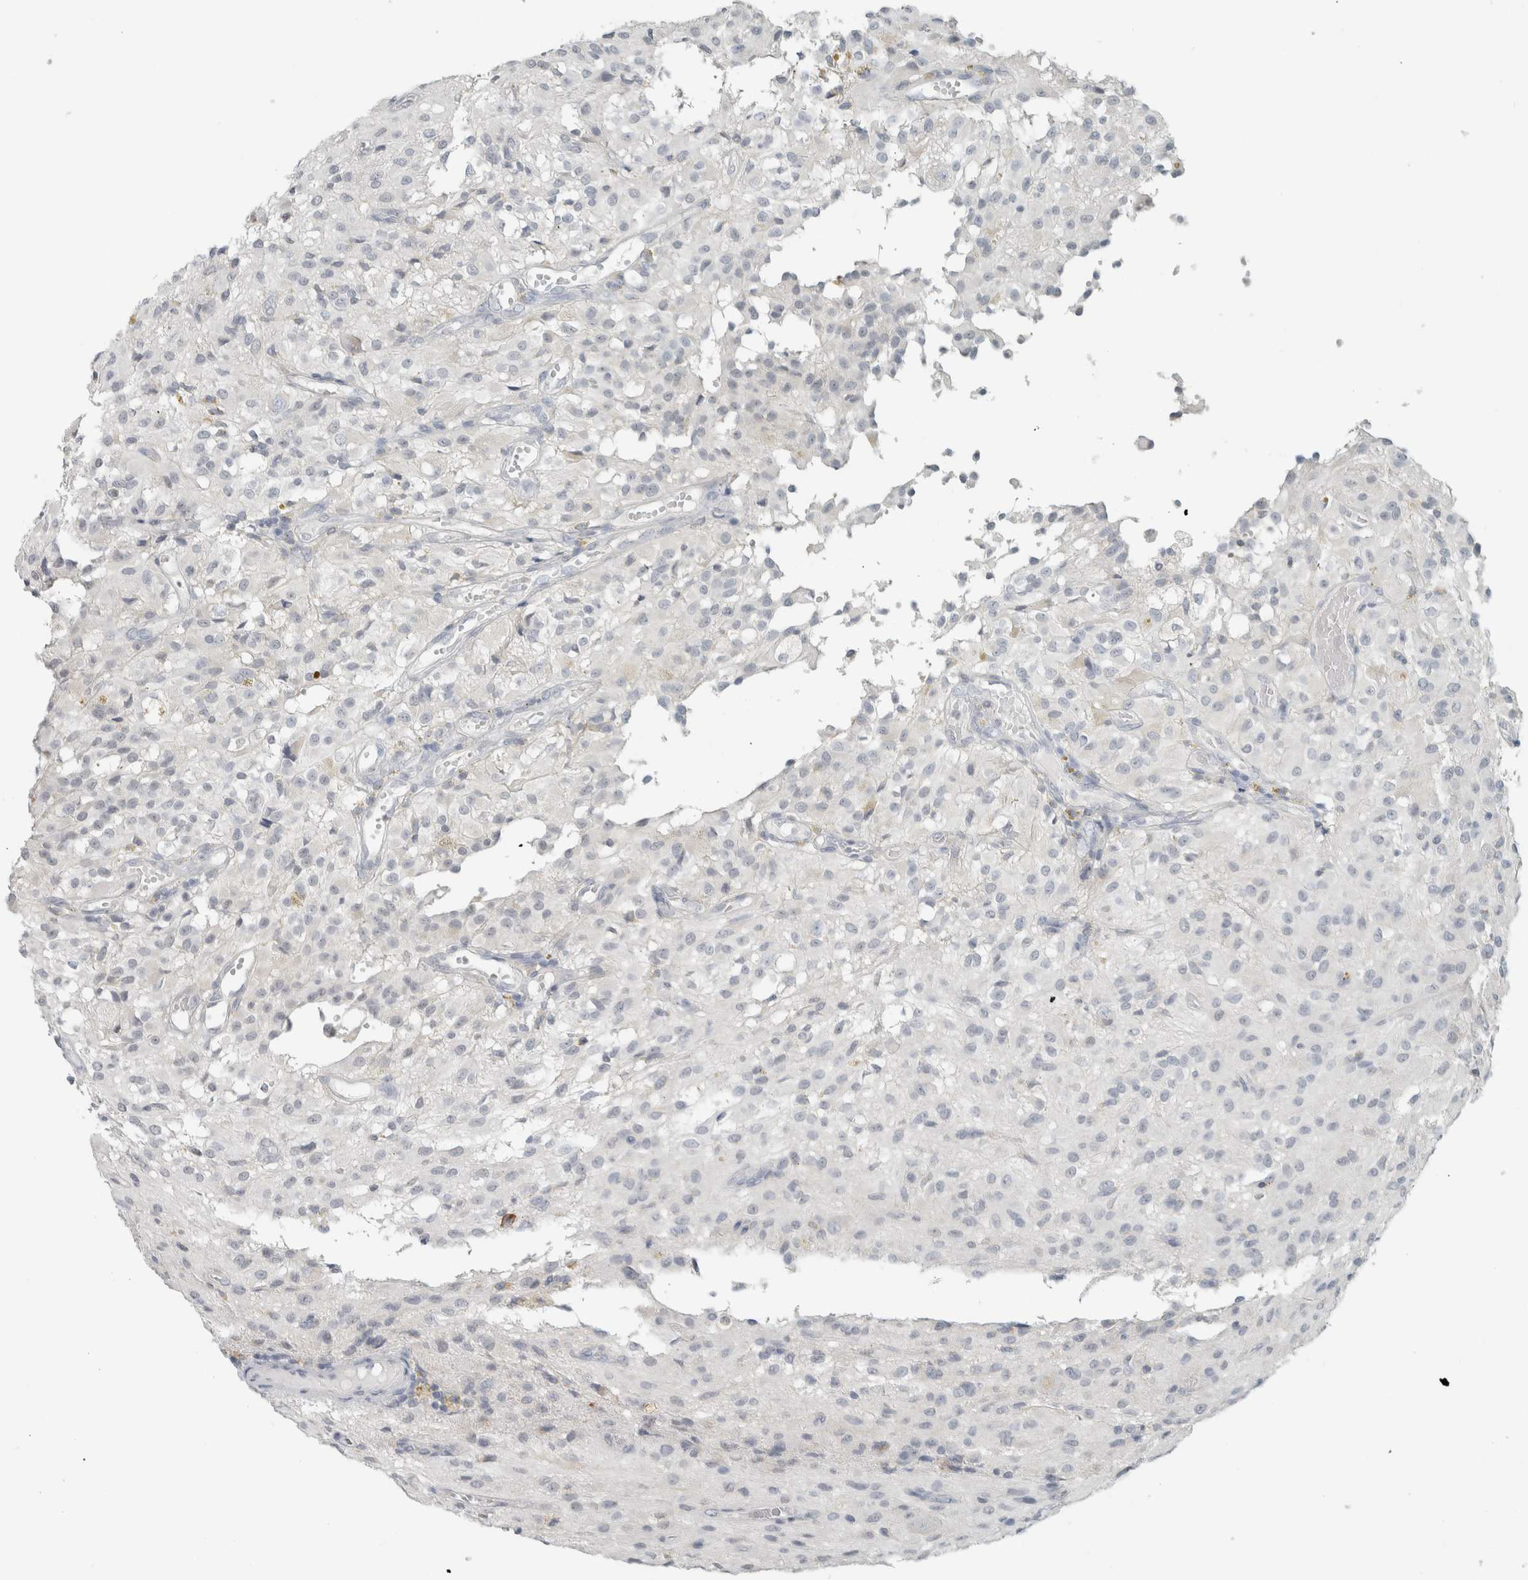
{"staining": {"intensity": "negative", "quantity": "none", "location": "none"}, "tissue": "glioma", "cell_type": "Tumor cells", "image_type": "cancer", "snomed": [{"axis": "morphology", "description": "Glioma, malignant, High grade"}, {"axis": "topography", "description": "Brain"}], "caption": "The IHC image has no significant staining in tumor cells of malignant glioma (high-grade) tissue.", "gene": "TRIT1", "patient": {"sex": "female", "age": 59}}